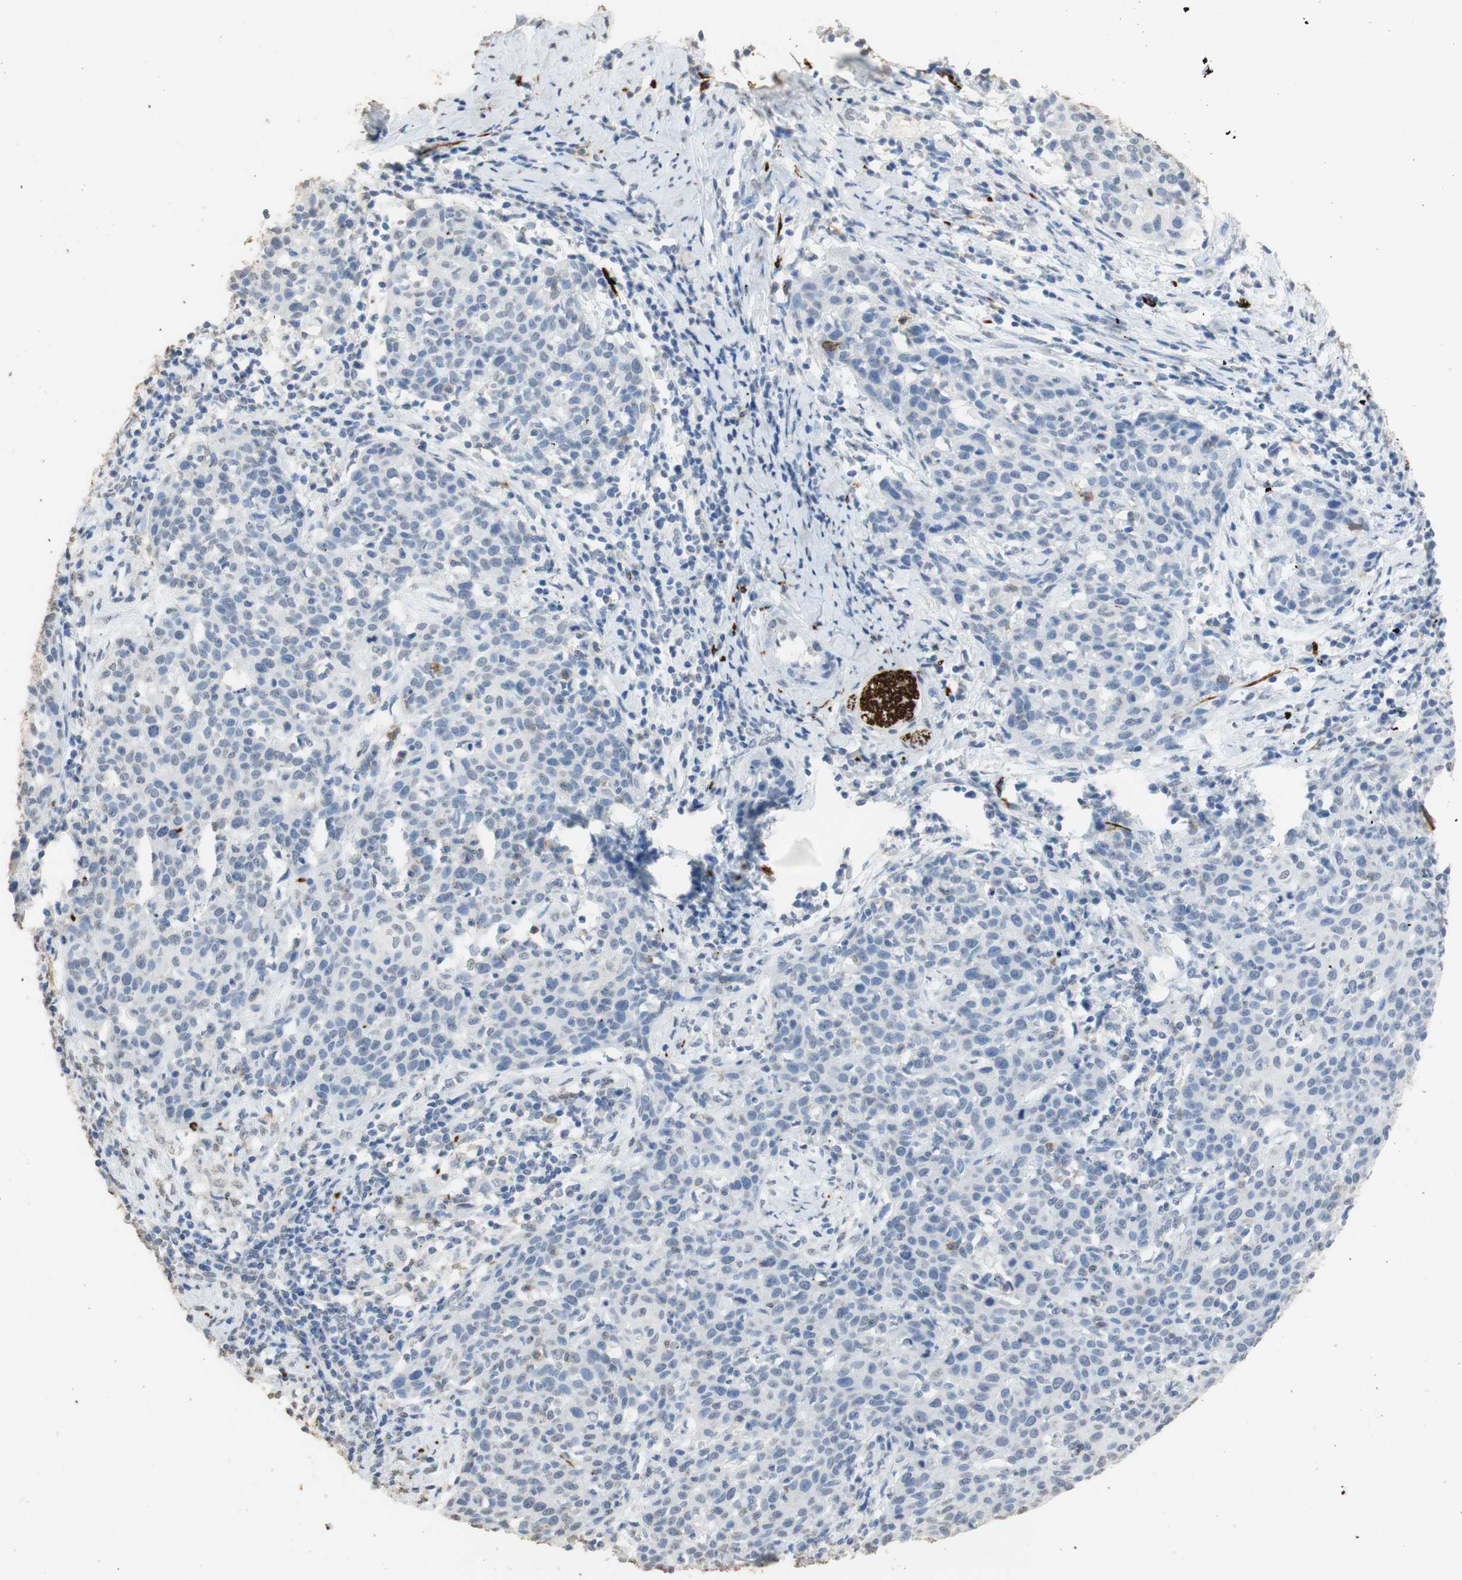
{"staining": {"intensity": "negative", "quantity": "none", "location": "none"}, "tissue": "cervical cancer", "cell_type": "Tumor cells", "image_type": "cancer", "snomed": [{"axis": "morphology", "description": "Squamous cell carcinoma, NOS"}, {"axis": "topography", "description": "Cervix"}], "caption": "Immunohistochemistry (IHC) image of human cervical squamous cell carcinoma stained for a protein (brown), which exhibits no staining in tumor cells.", "gene": "L1CAM", "patient": {"sex": "female", "age": 38}}